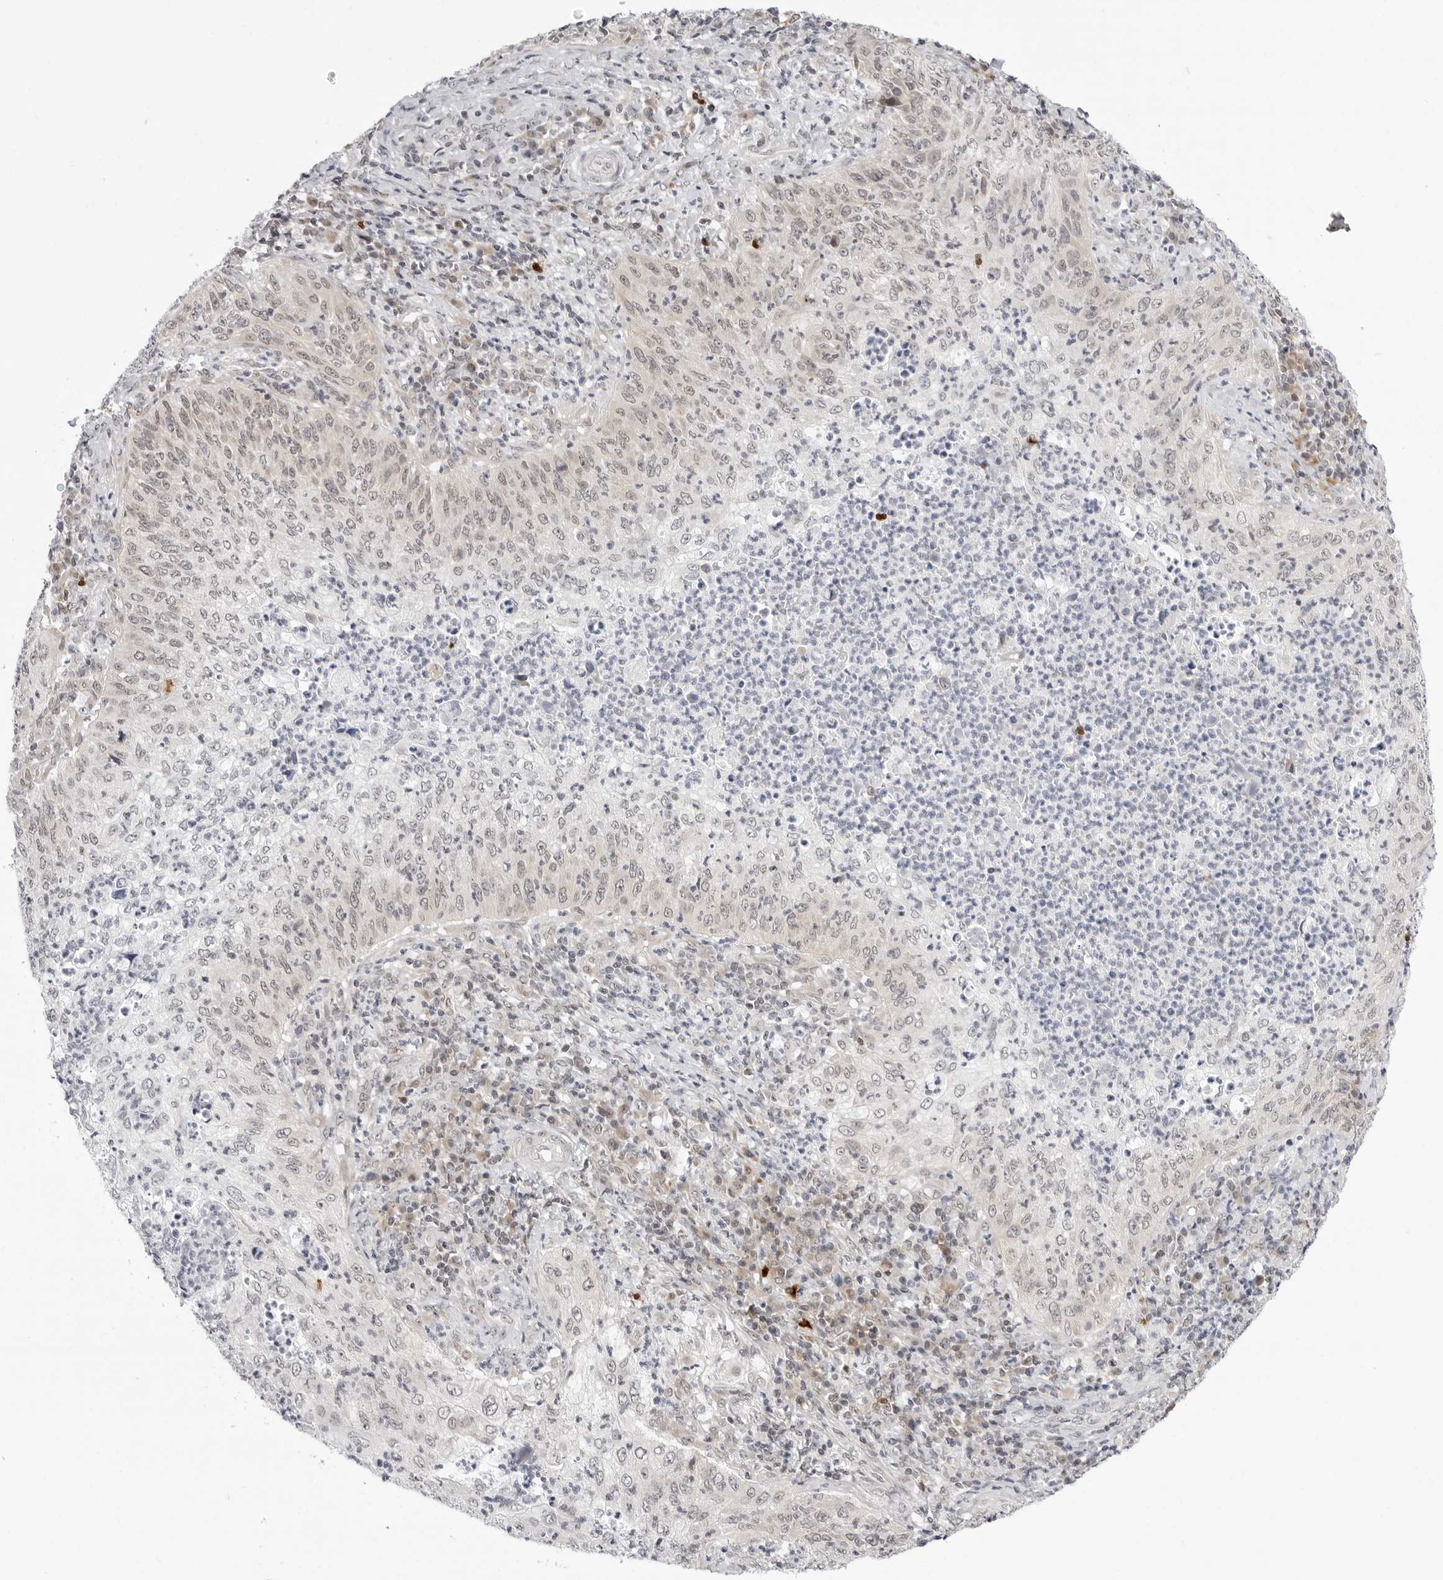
{"staining": {"intensity": "negative", "quantity": "none", "location": "none"}, "tissue": "cervical cancer", "cell_type": "Tumor cells", "image_type": "cancer", "snomed": [{"axis": "morphology", "description": "Squamous cell carcinoma, NOS"}, {"axis": "topography", "description": "Cervix"}], "caption": "Tumor cells show no significant positivity in cervical squamous cell carcinoma.", "gene": "PPP2R5C", "patient": {"sex": "female", "age": 30}}